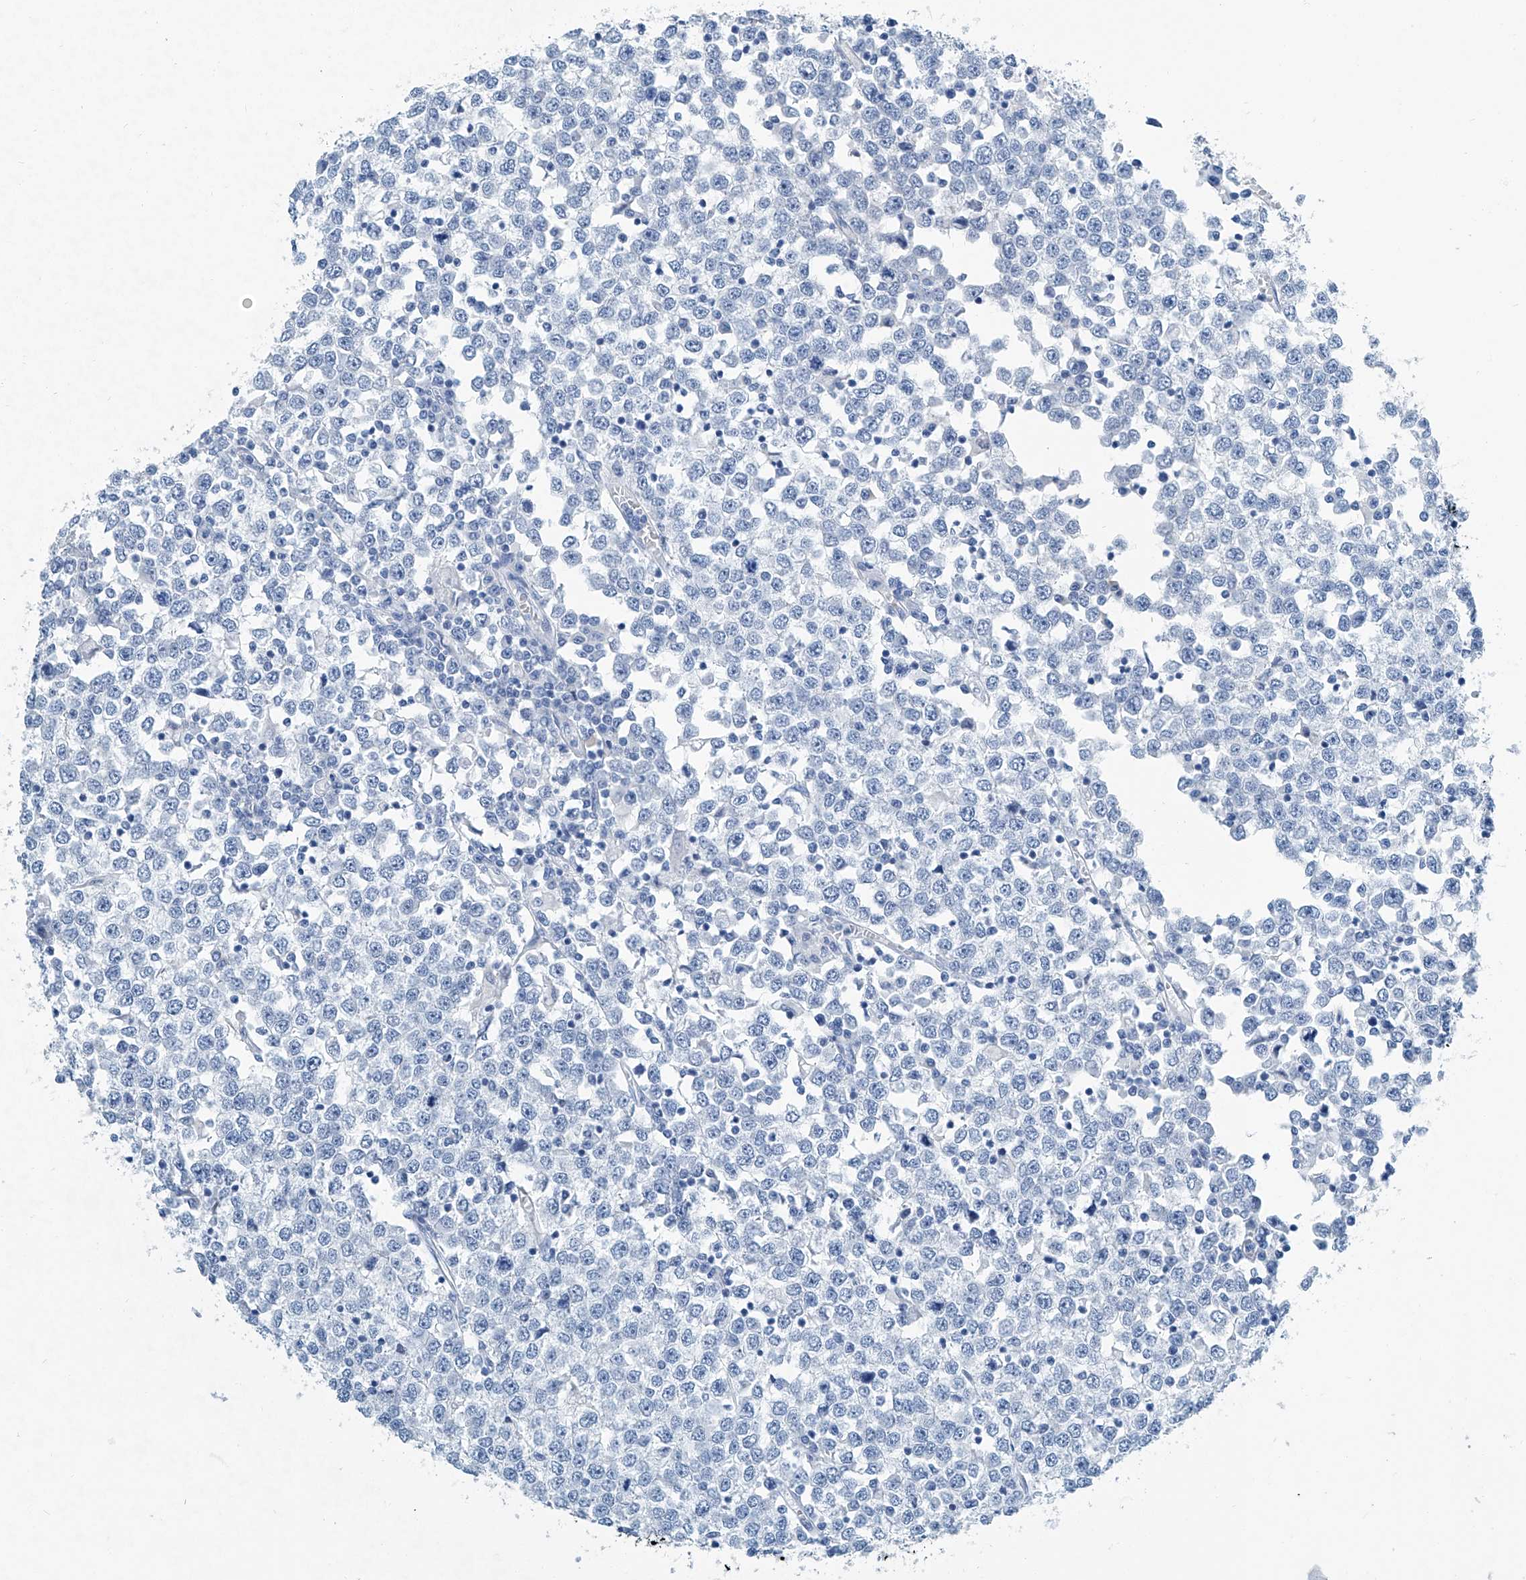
{"staining": {"intensity": "negative", "quantity": "none", "location": "none"}, "tissue": "testis cancer", "cell_type": "Tumor cells", "image_type": "cancer", "snomed": [{"axis": "morphology", "description": "Seminoma, NOS"}, {"axis": "topography", "description": "Testis"}], "caption": "The image displays no significant positivity in tumor cells of testis seminoma.", "gene": "CYP2A7", "patient": {"sex": "male", "age": 65}}